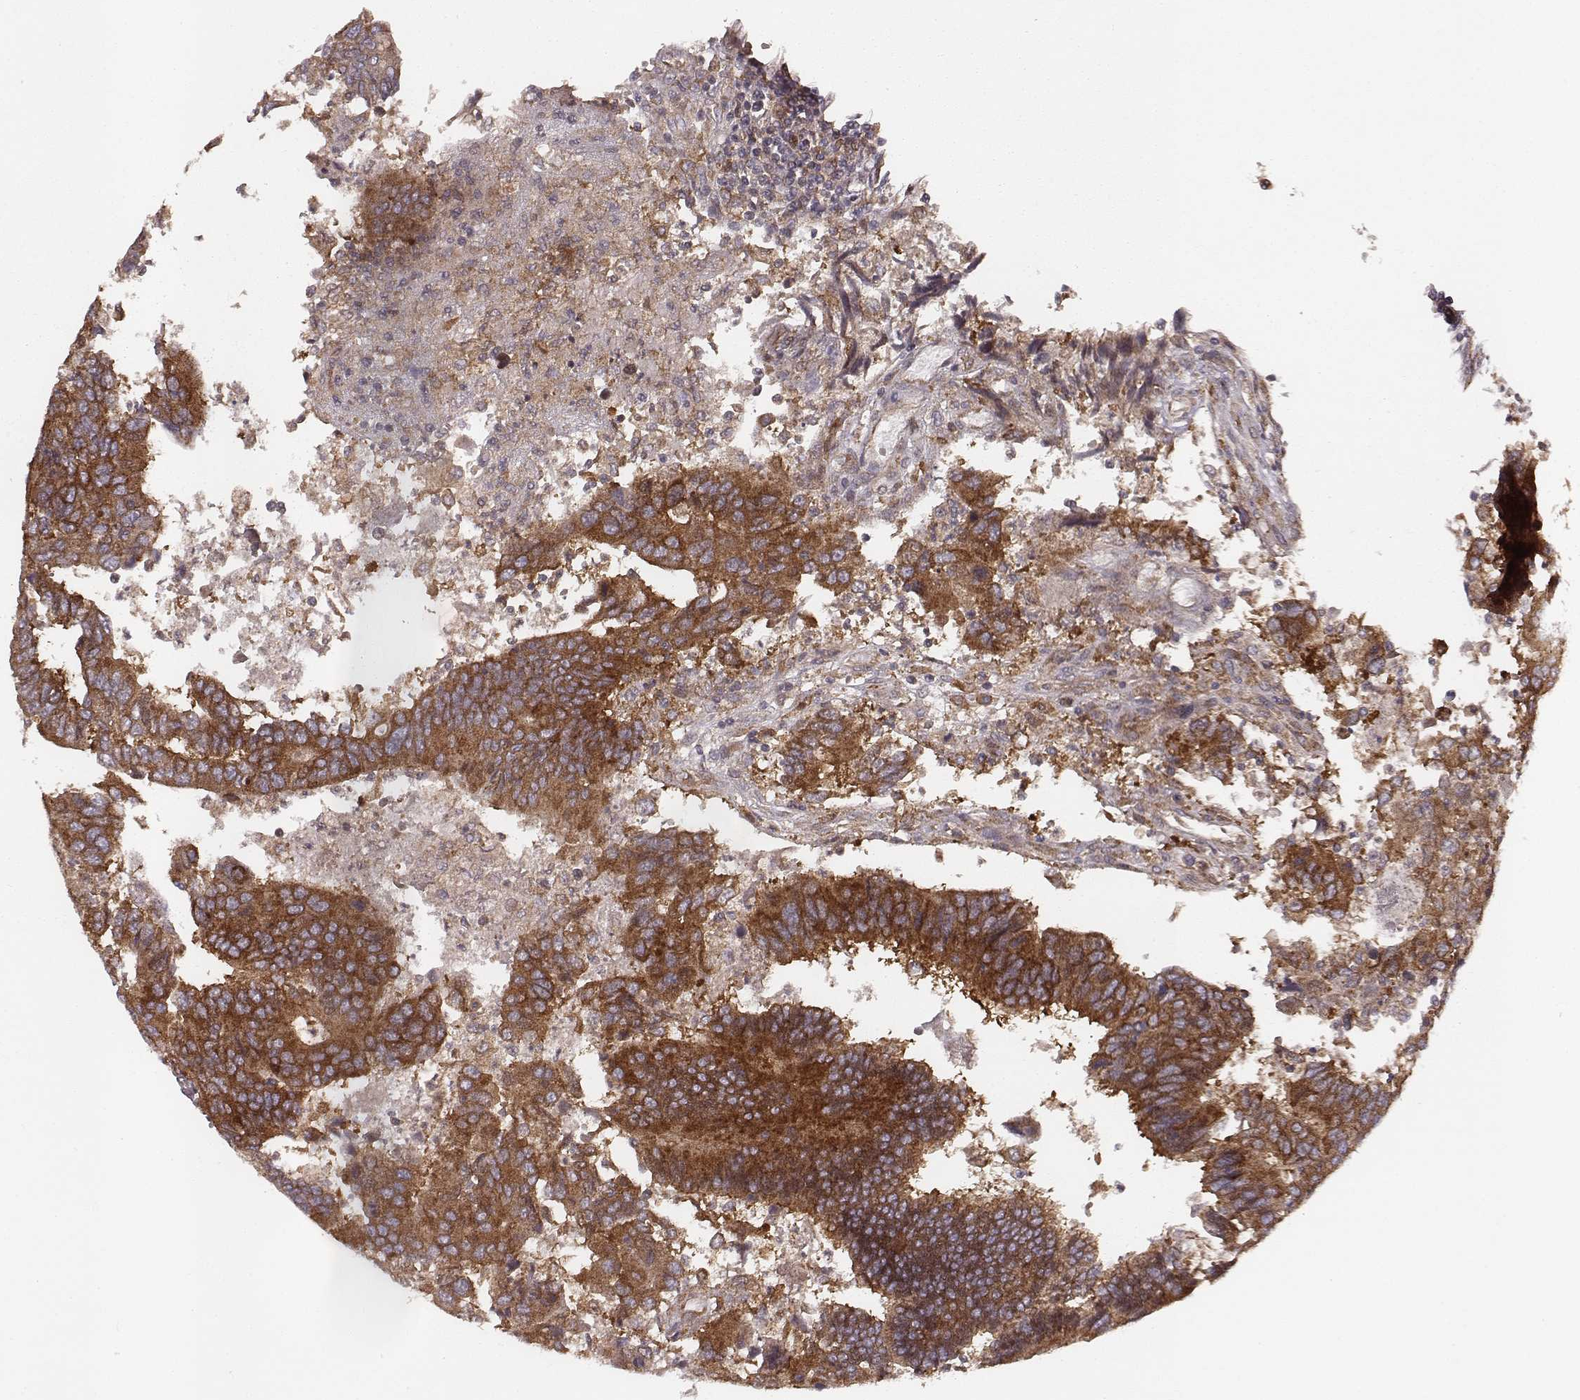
{"staining": {"intensity": "strong", "quantity": ">75%", "location": "cytoplasmic/membranous"}, "tissue": "colorectal cancer", "cell_type": "Tumor cells", "image_type": "cancer", "snomed": [{"axis": "morphology", "description": "Adenocarcinoma, NOS"}, {"axis": "topography", "description": "Colon"}], "caption": "Strong cytoplasmic/membranous expression for a protein is seen in about >75% of tumor cells of colorectal adenocarcinoma using IHC.", "gene": "VPS26A", "patient": {"sex": "female", "age": 67}}